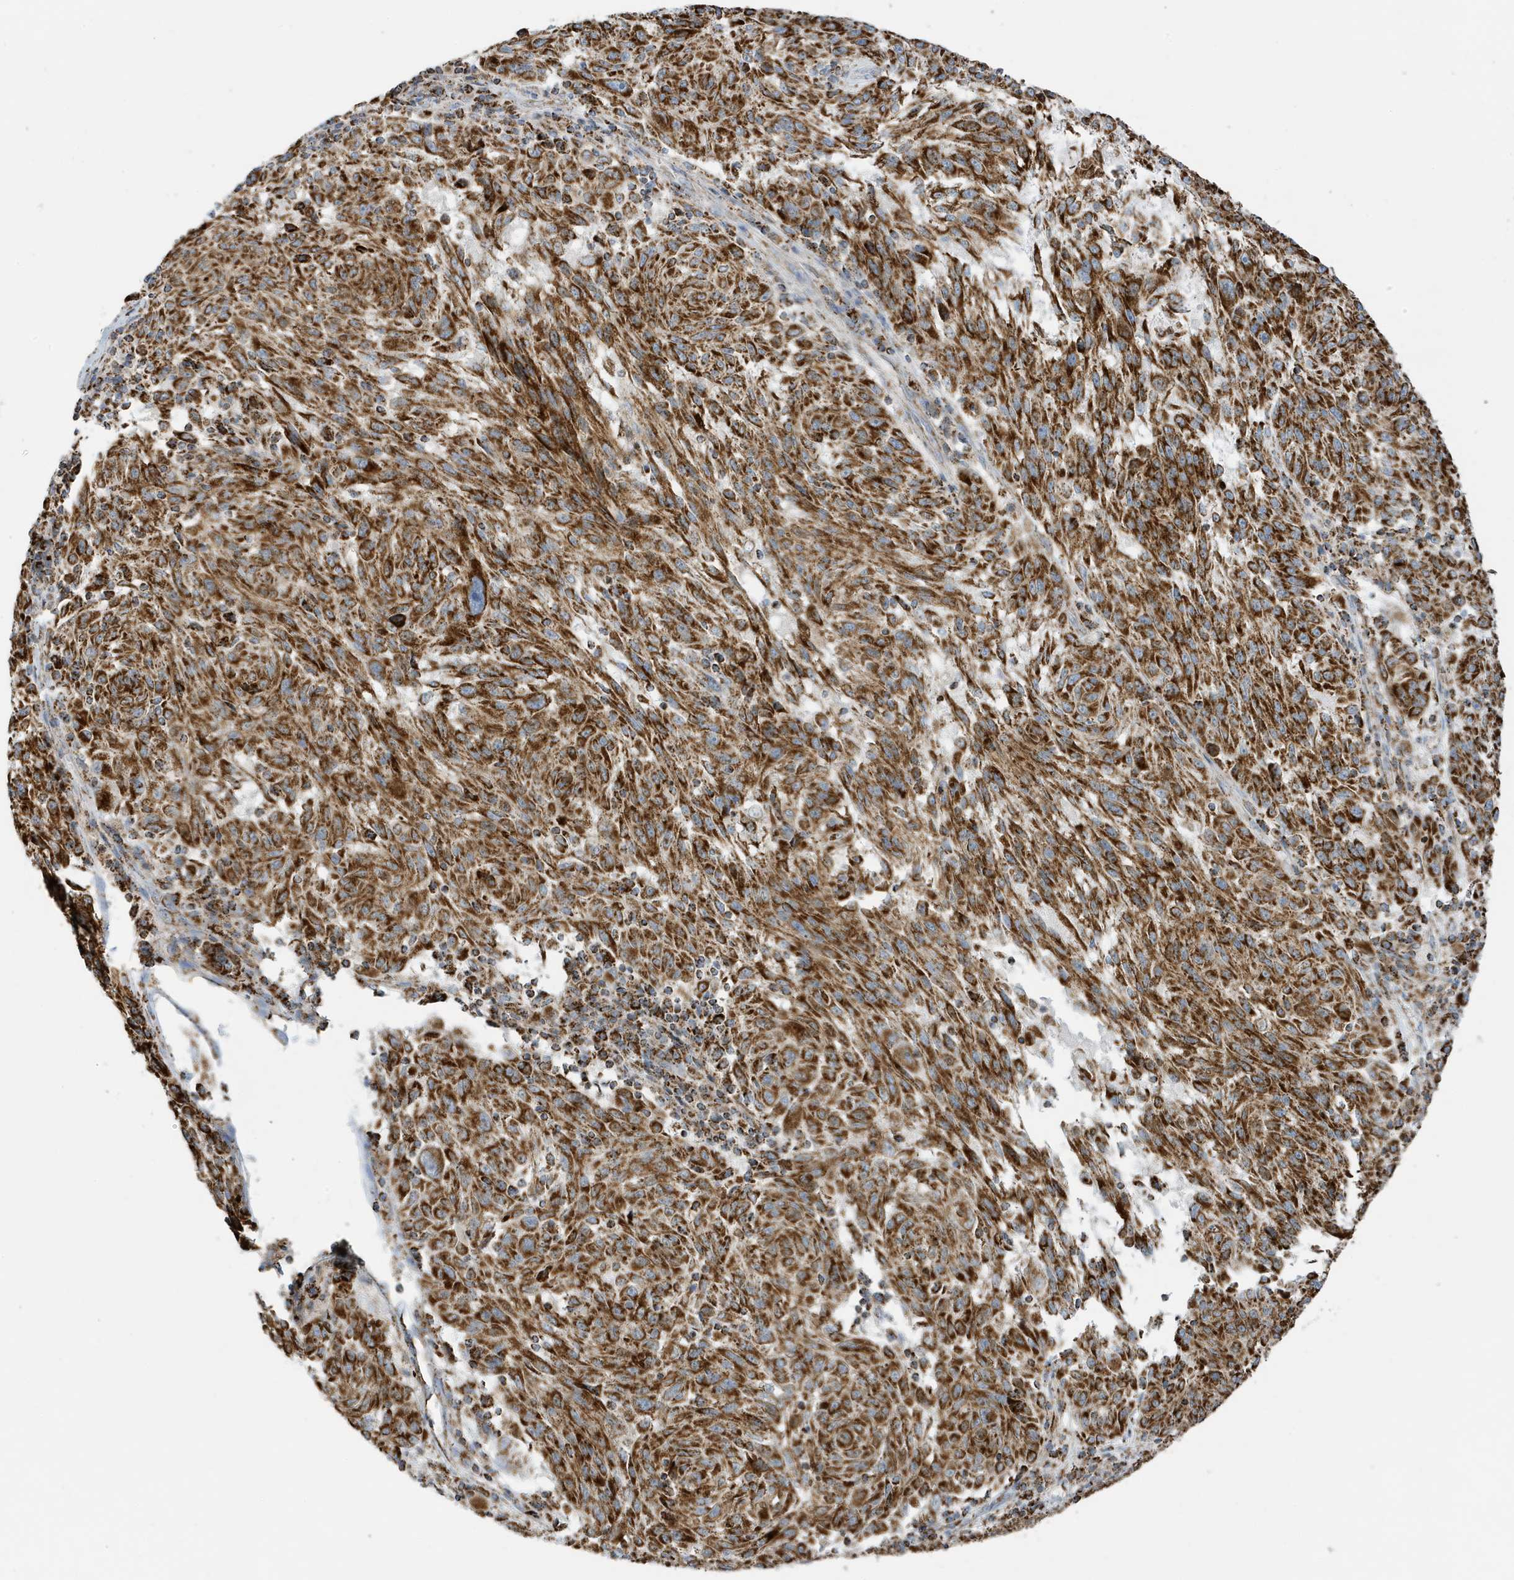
{"staining": {"intensity": "strong", "quantity": ">75%", "location": "cytoplasmic/membranous"}, "tissue": "melanoma", "cell_type": "Tumor cells", "image_type": "cancer", "snomed": [{"axis": "morphology", "description": "Malignant melanoma, NOS"}, {"axis": "topography", "description": "Skin"}], "caption": "Malignant melanoma stained with a brown dye displays strong cytoplasmic/membranous positive staining in about >75% of tumor cells.", "gene": "ATP5ME", "patient": {"sex": "male", "age": 53}}